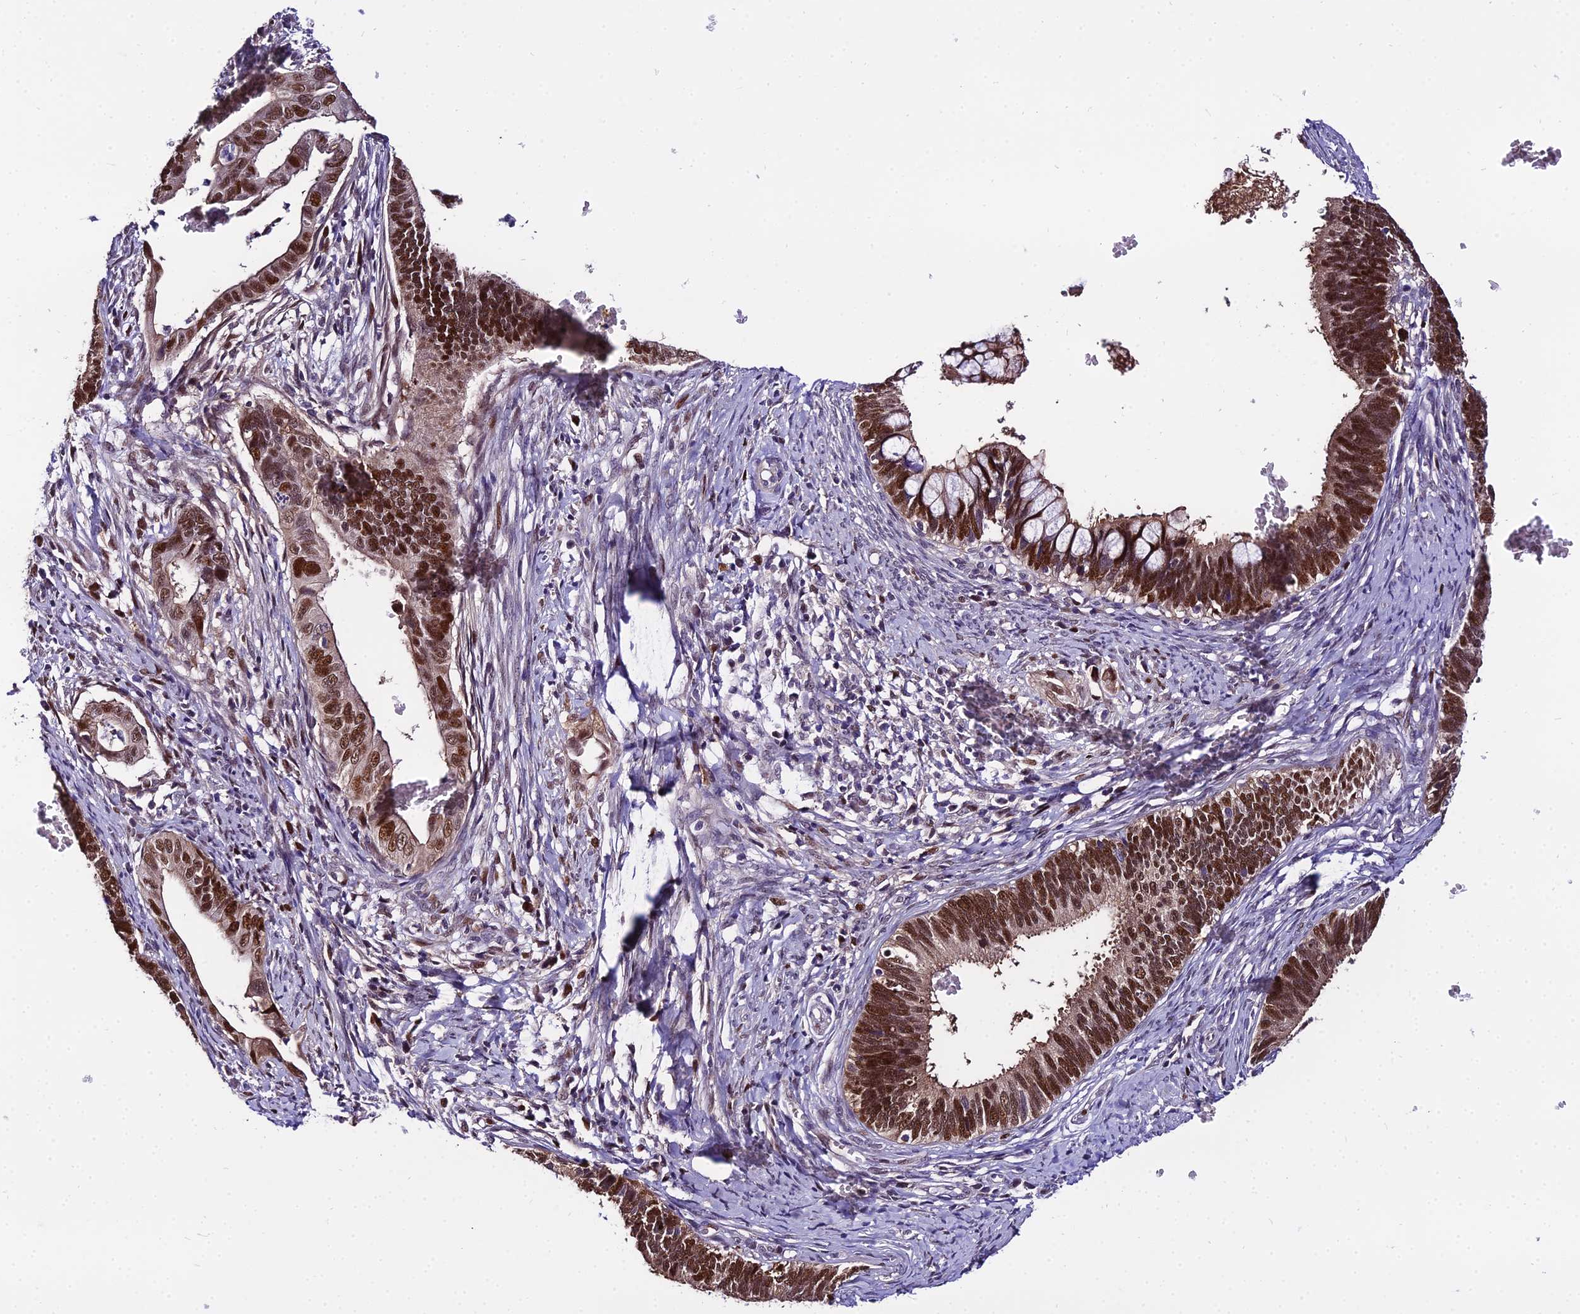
{"staining": {"intensity": "strong", "quantity": ">75%", "location": "nuclear"}, "tissue": "cervical cancer", "cell_type": "Tumor cells", "image_type": "cancer", "snomed": [{"axis": "morphology", "description": "Adenocarcinoma, NOS"}, {"axis": "topography", "description": "Cervix"}], "caption": "Cervical adenocarcinoma stained for a protein exhibits strong nuclear positivity in tumor cells. (DAB IHC with brightfield microscopy, high magnification).", "gene": "TRIML2", "patient": {"sex": "female", "age": 42}}